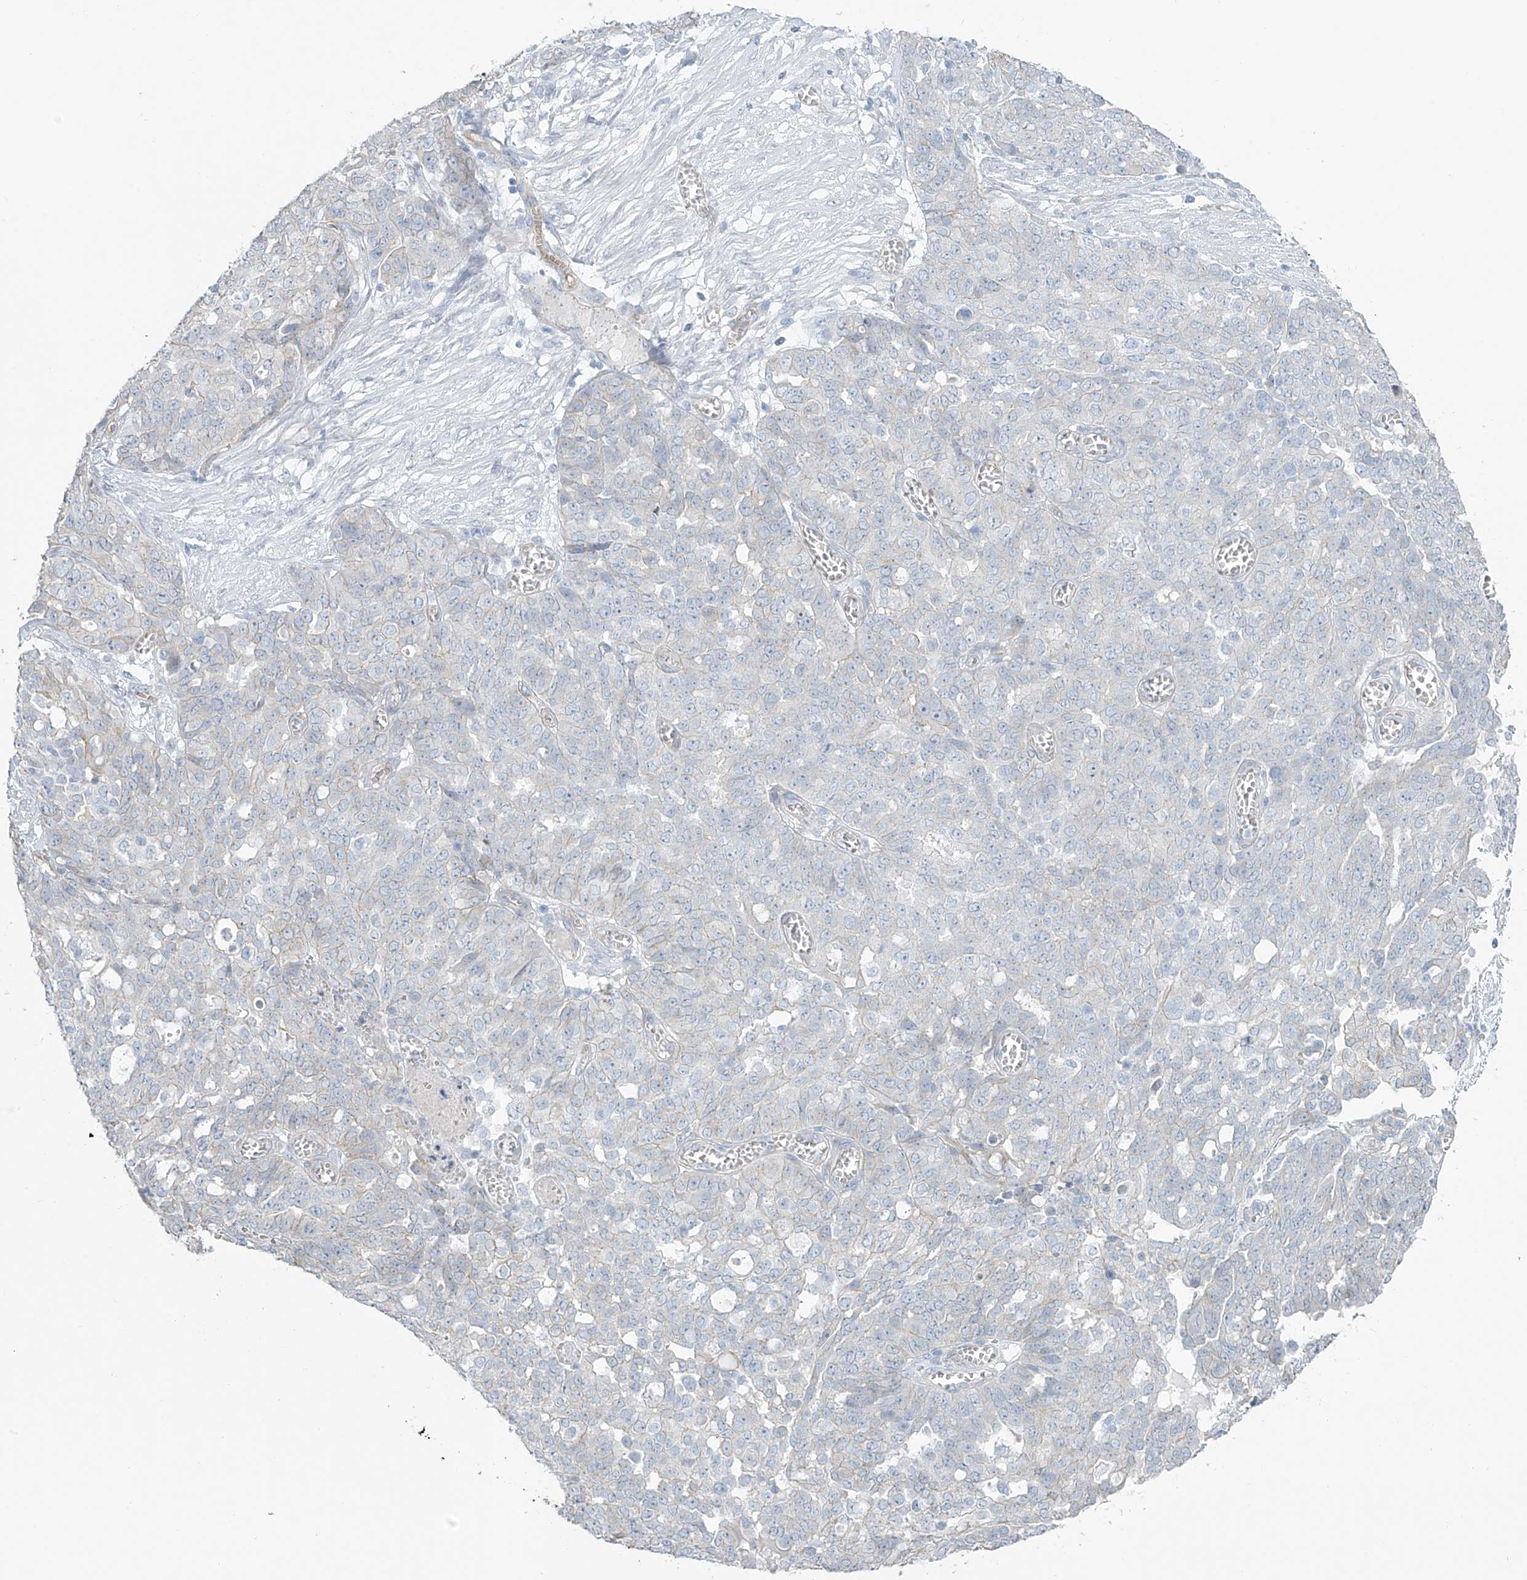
{"staining": {"intensity": "negative", "quantity": "none", "location": "none"}, "tissue": "ovarian cancer", "cell_type": "Tumor cells", "image_type": "cancer", "snomed": [{"axis": "morphology", "description": "Cystadenocarcinoma, serous, NOS"}, {"axis": "topography", "description": "Soft tissue"}, {"axis": "topography", "description": "Ovary"}], "caption": "Ovarian cancer (serous cystadenocarcinoma) was stained to show a protein in brown. There is no significant staining in tumor cells.", "gene": "TUBE1", "patient": {"sex": "female", "age": 57}}